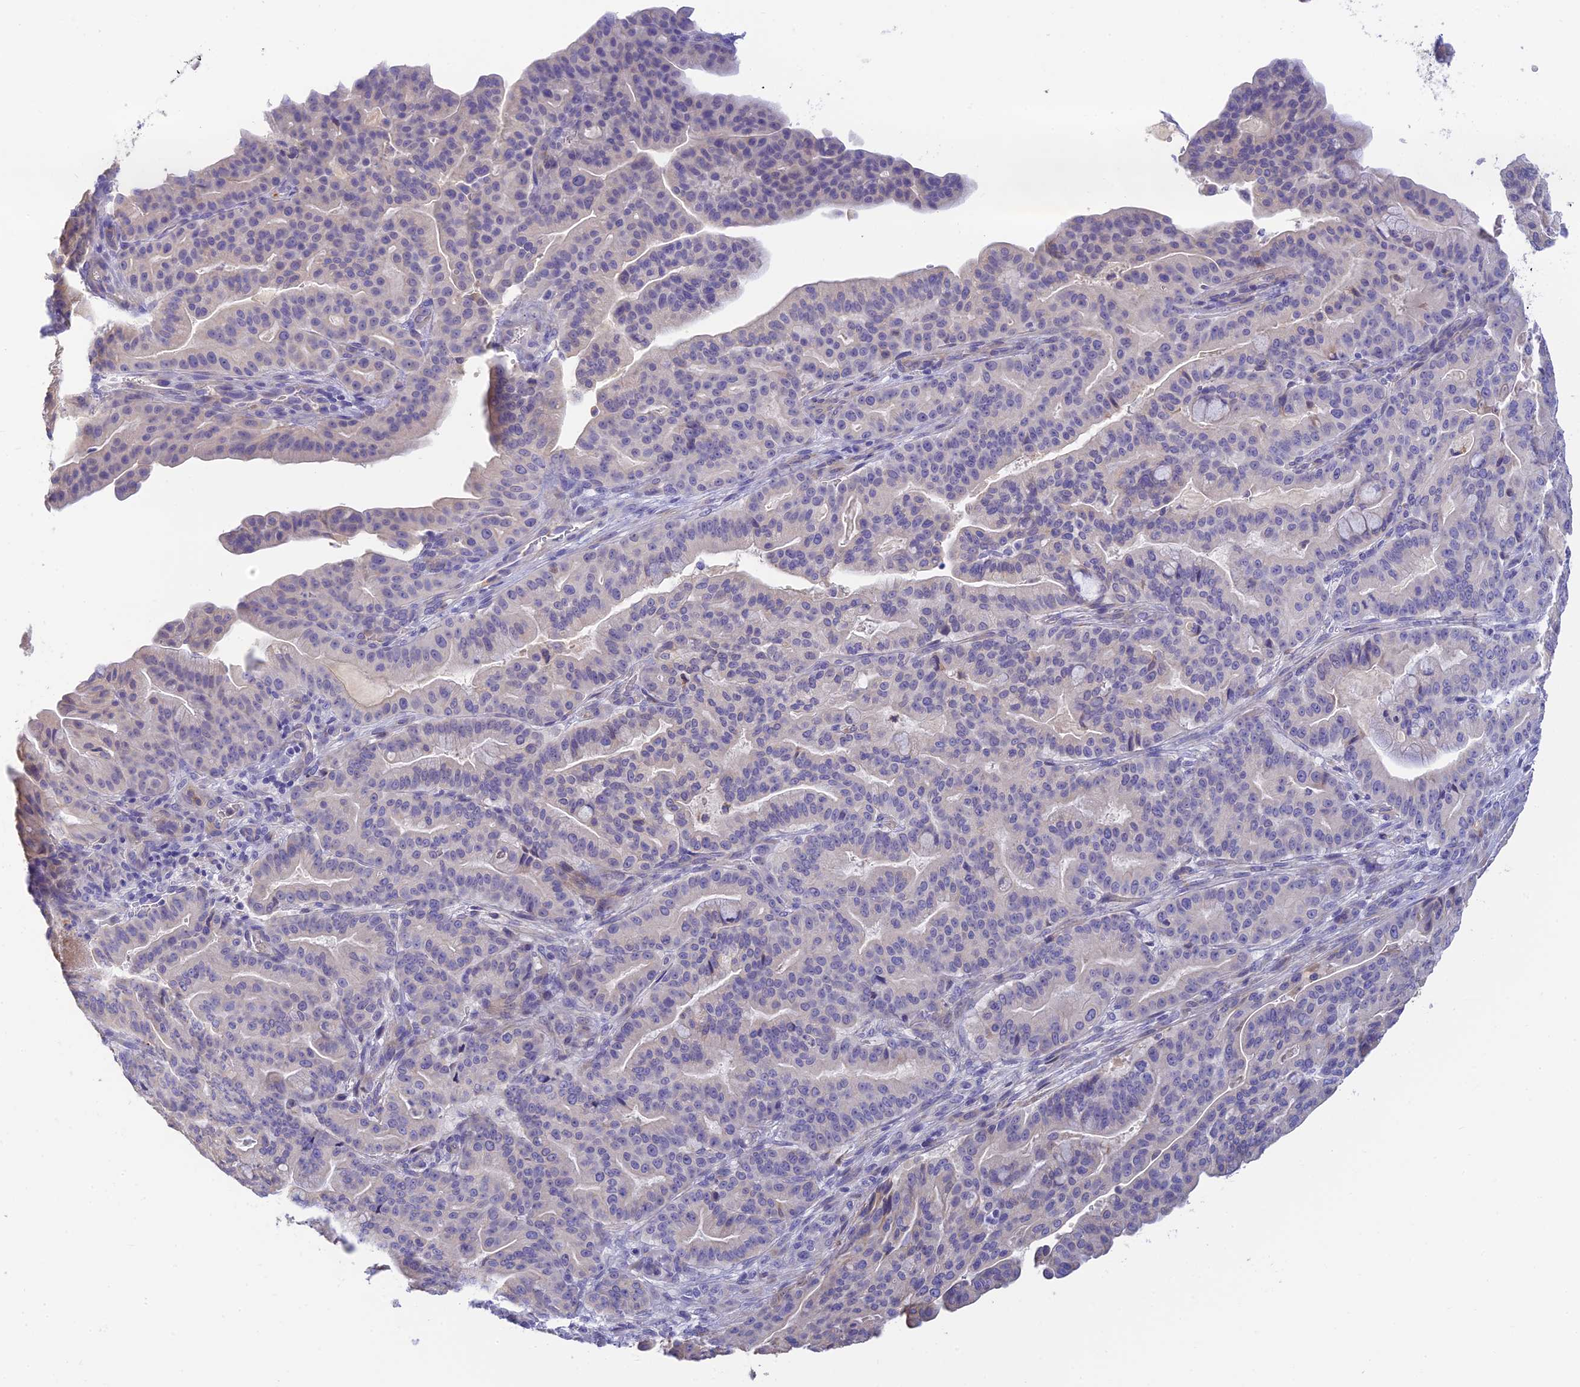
{"staining": {"intensity": "negative", "quantity": "none", "location": "none"}, "tissue": "pancreatic cancer", "cell_type": "Tumor cells", "image_type": "cancer", "snomed": [{"axis": "morphology", "description": "Adenocarcinoma, NOS"}, {"axis": "topography", "description": "Pancreas"}], "caption": "Adenocarcinoma (pancreatic) stained for a protein using immunohistochemistry demonstrates no staining tumor cells.", "gene": "INTS13", "patient": {"sex": "male", "age": 63}}